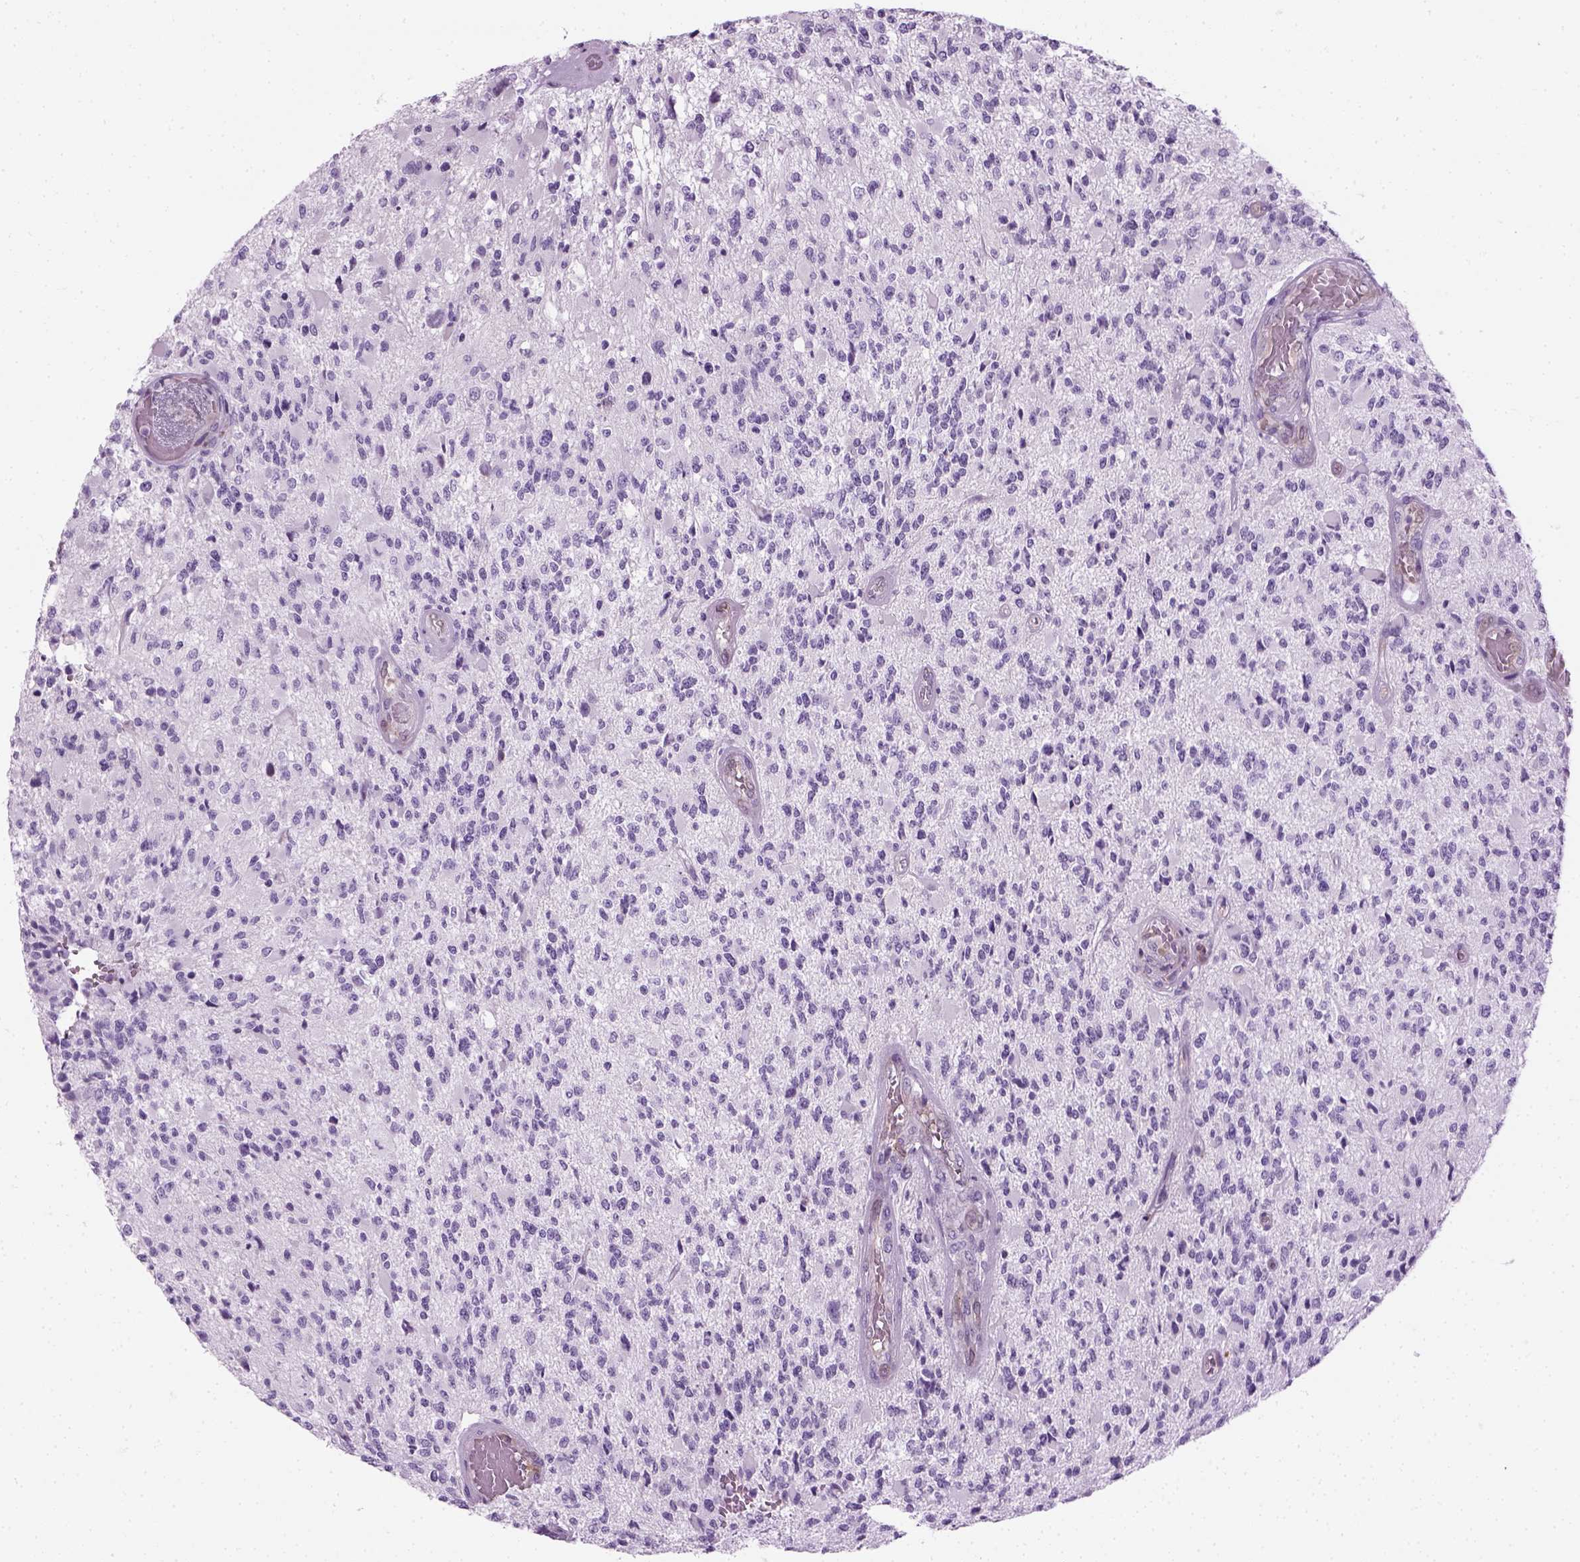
{"staining": {"intensity": "negative", "quantity": "none", "location": "none"}, "tissue": "glioma", "cell_type": "Tumor cells", "image_type": "cancer", "snomed": [{"axis": "morphology", "description": "Glioma, malignant, High grade"}, {"axis": "topography", "description": "Brain"}], "caption": "An immunohistochemistry photomicrograph of glioma is shown. There is no staining in tumor cells of glioma.", "gene": "CIBAR2", "patient": {"sex": "female", "age": 63}}